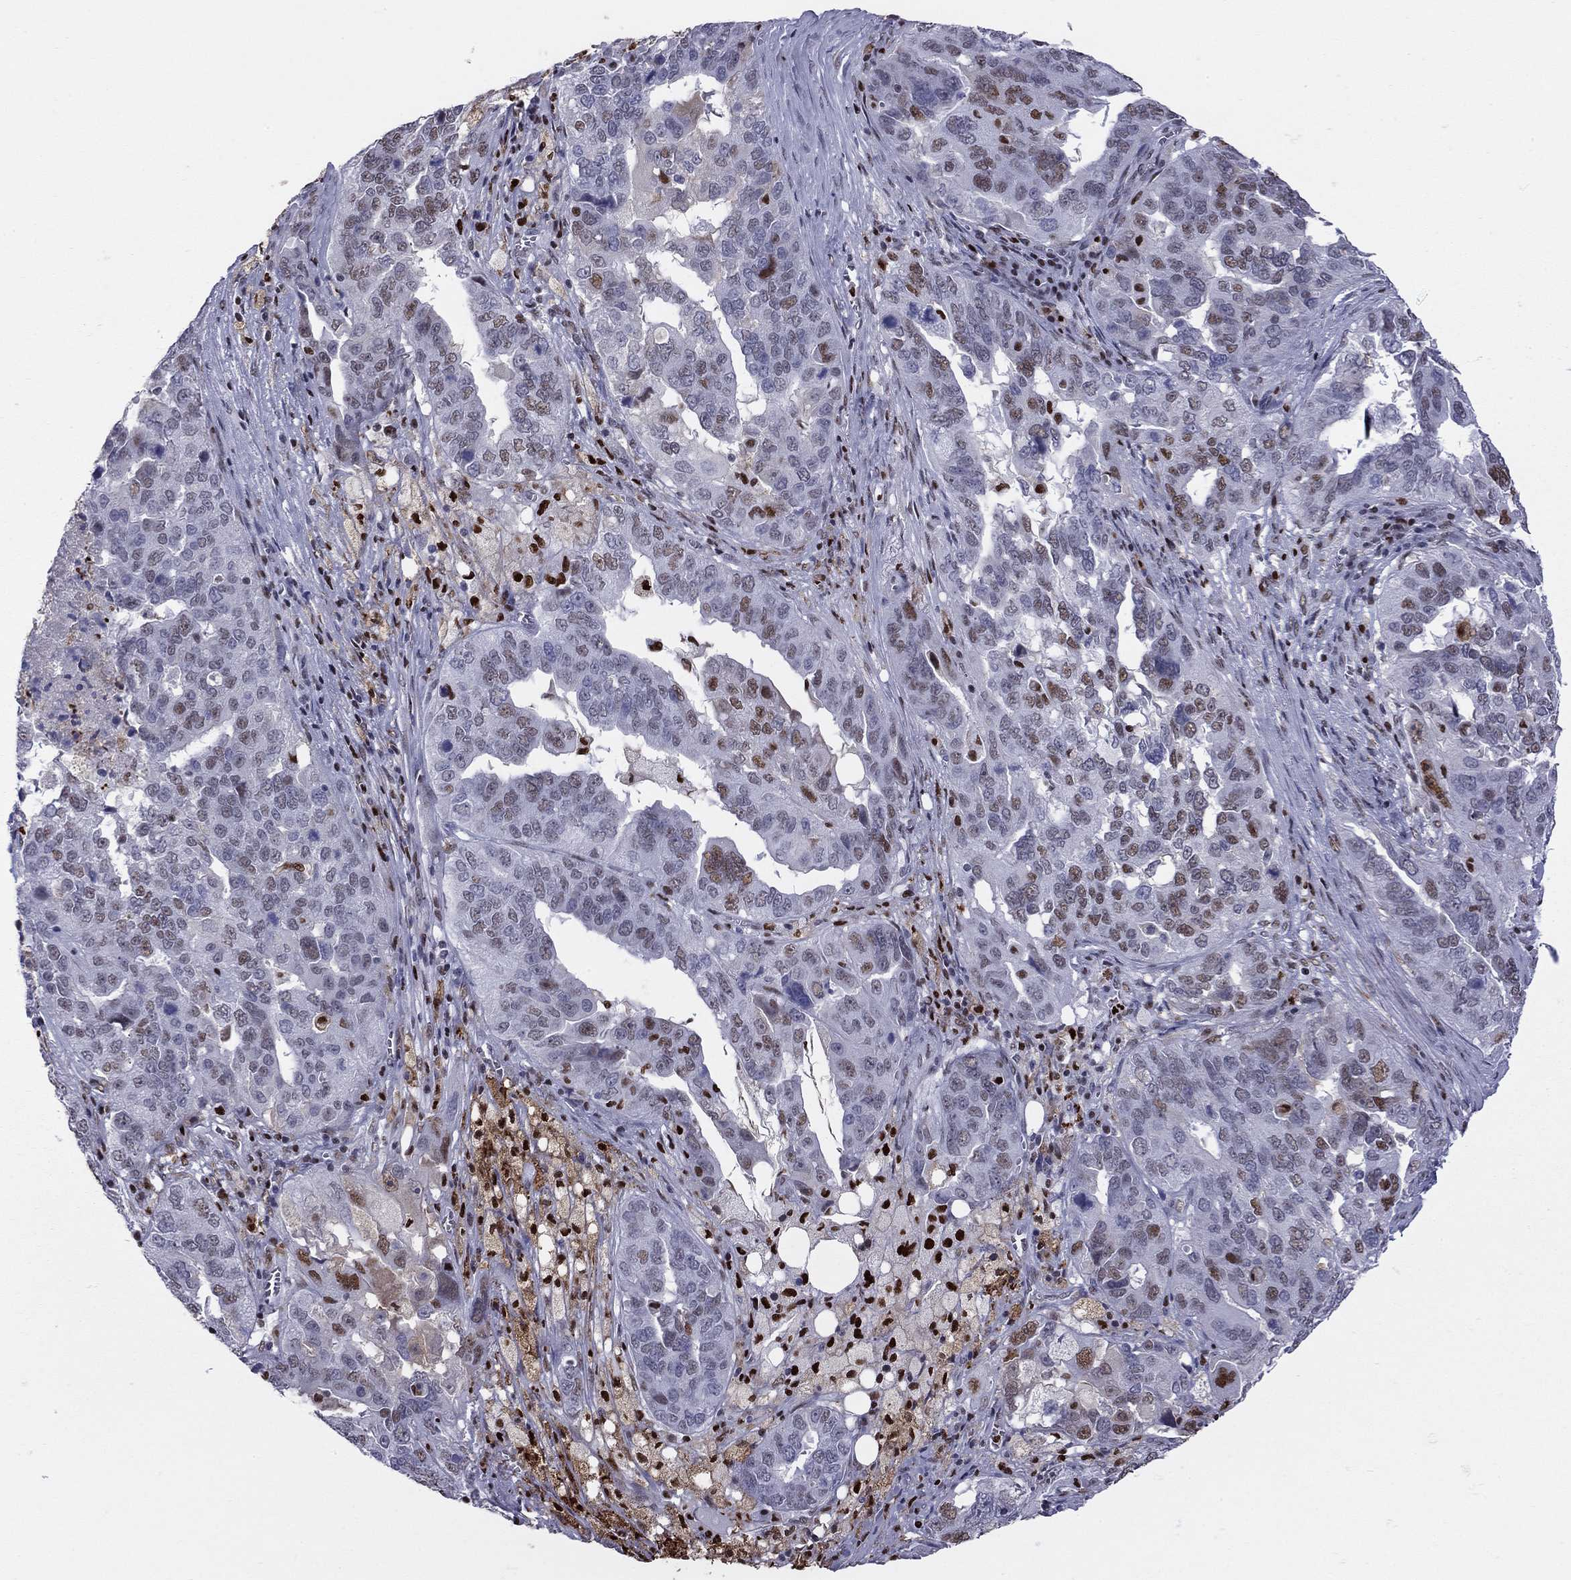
{"staining": {"intensity": "strong", "quantity": "<25%", "location": "nuclear"}, "tissue": "ovarian cancer", "cell_type": "Tumor cells", "image_type": "cancer", "snomed": [{"axis": "morphology", "description": "Carcinoma, endometroid"}, {"axis": "topography", "description": "Soft tissue"}, {"axis": "topography", "description": "Ovary"}], "caption": "The photomicrograph demonstrates staining of ovarian endometroid carcinoma, revealing strong nuclear protein expression (brown color) within tumor cells.", "gene": "PCGF3", "patient": {"sex": "female", "age": 52}}